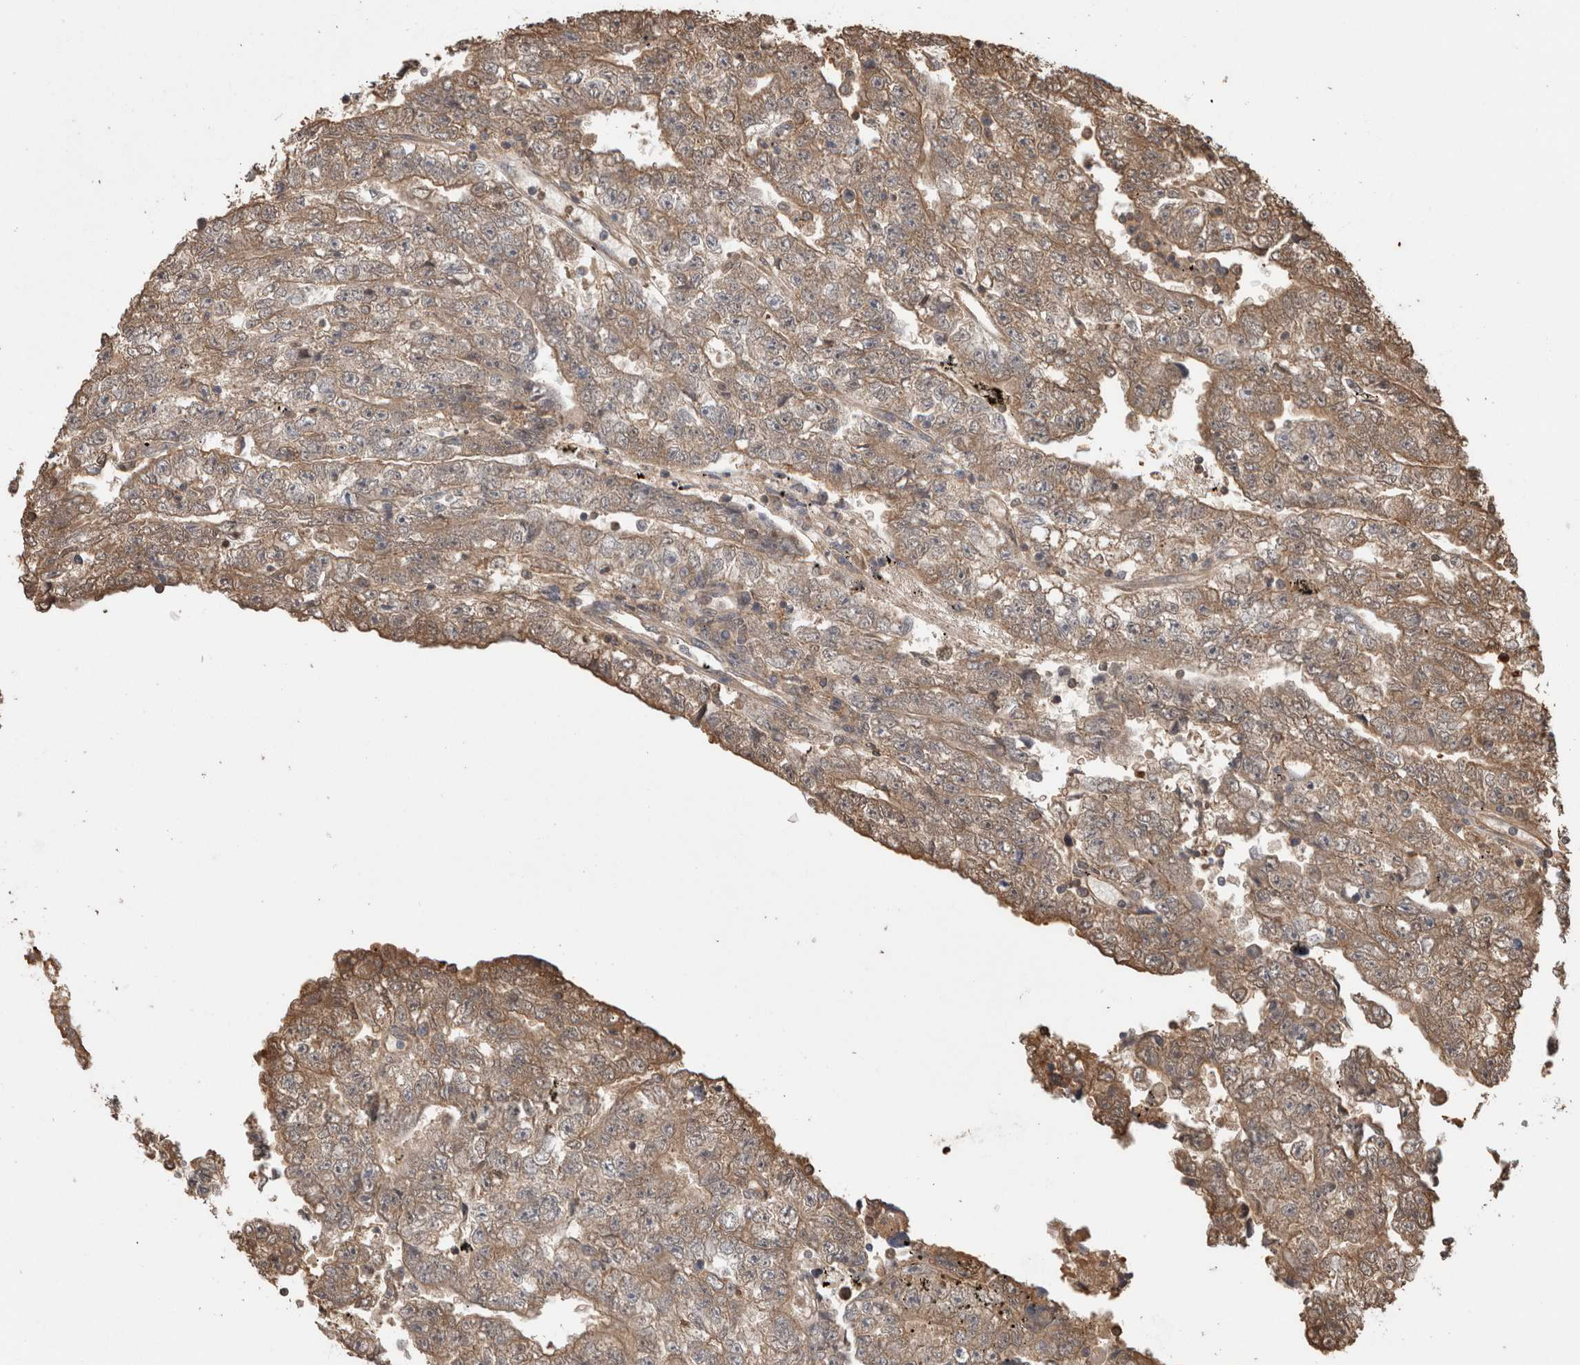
{"staining": {"intensity": "weak", "quantity": ">75%", "location": "cytoplasmic/membranous"}, "tissue": "testis cancer", "cell_type": "Tumor cells", "image_type": "cancer", "snomed": [{"axis": "morphology", "description": "Carcinoma, Embryonal, NOS"}, {"axis": "topography", "description": "Testis"}], "caption": "Protein staining of testis embryonal carcinoma tissue shows weak cytoplasmic/membranous expression in approximately >75% of tumor cells.", "gene": "TRIM5", "patient": {"sex": "male", "age": 25}}